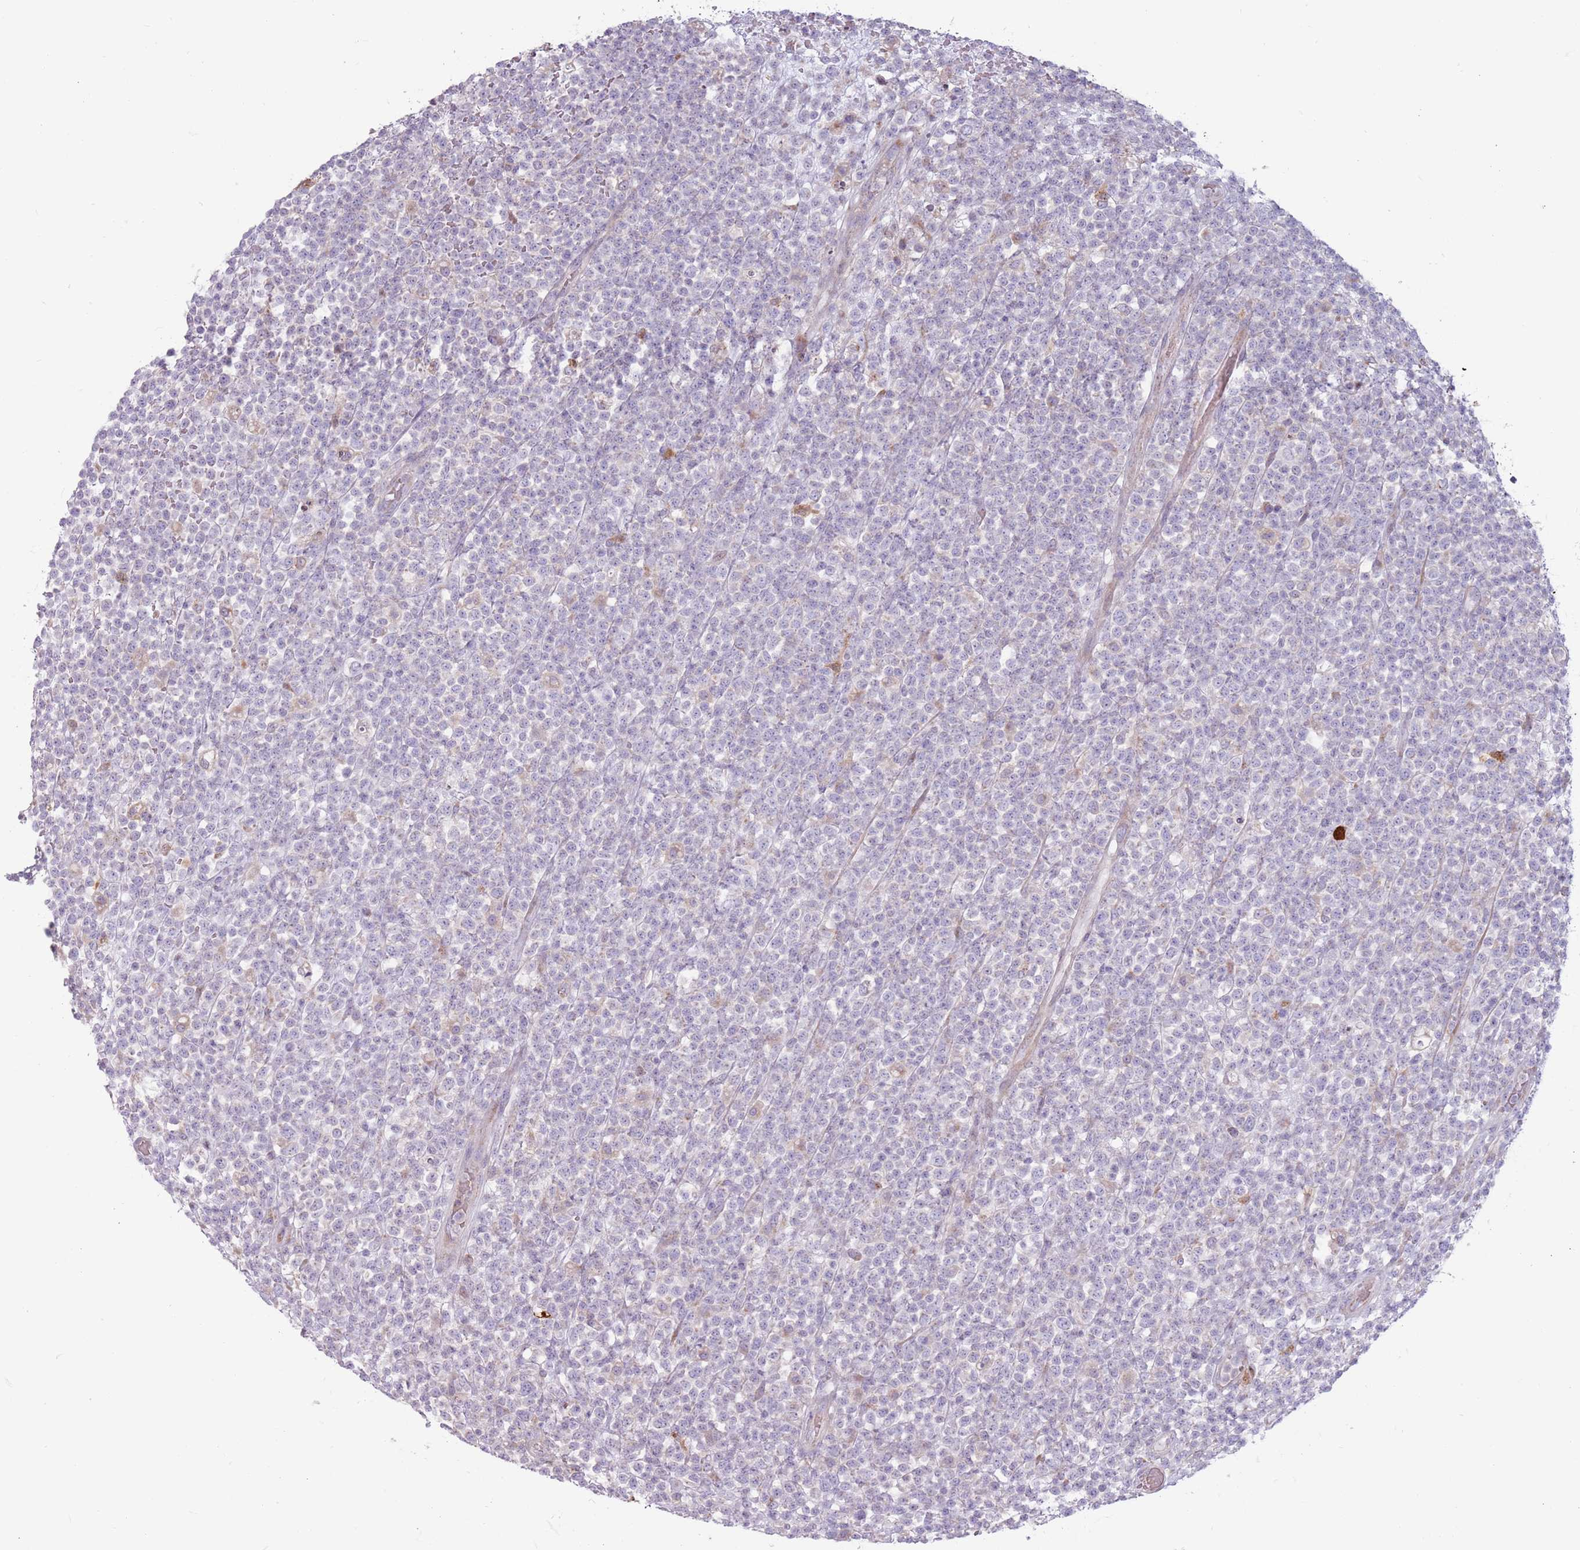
{"staining": {"intensity": "negative", "quantity": "none", "location": "none"}, "tissue": "lymphoma", "cell_type": "Tumor cells", "image_type": "cancer", "snomed": [{"axis": "morphology", "description": "Malignant lymphoma, non-Hodgkin's type, High grade"}, {"axis": "topography", "description": "Colon"}], "caption": "Tumor cells show no significant protein expression in malignant lymphoma, non-Hodgkin's type (high-grade). (Brightfield microscopy of DAB (3,3'-diaminobenzidine) IHC at high magnification).", "gene": "CCDC150", "patient": {"sex": "female", "age": 53}}